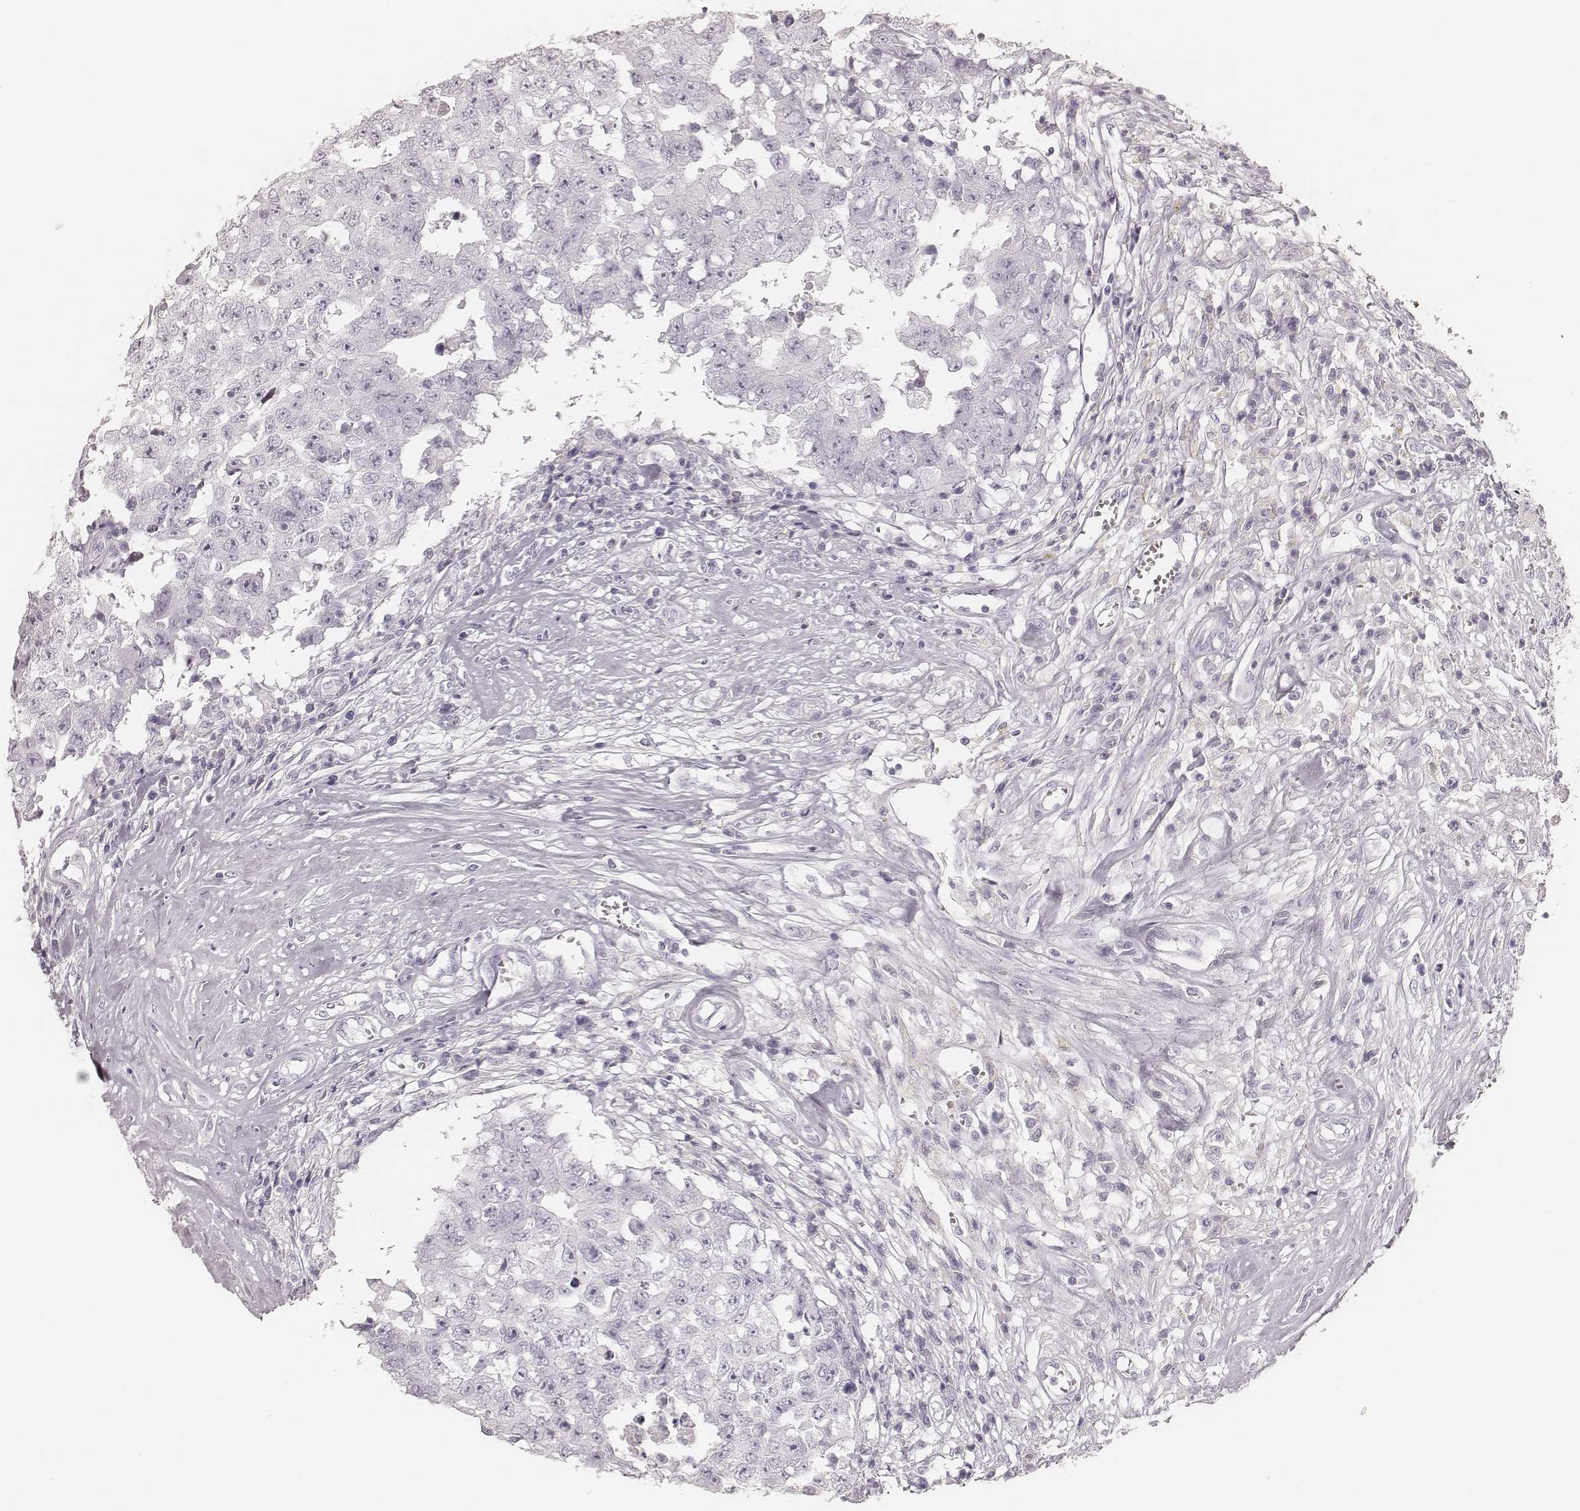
{"staining": {"intensity": "negative", "quantity": "none", "location": "none"}, "tissue": "testis cancer", "cell_type": "Tumor cells", "image_type": "cancer", "snomed": [{"axis": "morphology", "description": "Carcinoma, Embryonal, NOS"}, {"axis": "topography", "description": "Testis"}], "caption": "High magnification brightfield microscopy of testis cancer stained with DAB (3,3'-diaminobenzidine) (brown) and counterstained with hematoxylin (blue): tumor cells show no significant positivity.", "gene": "KRT82", "patient": {"sex": "male", "age": 36}}